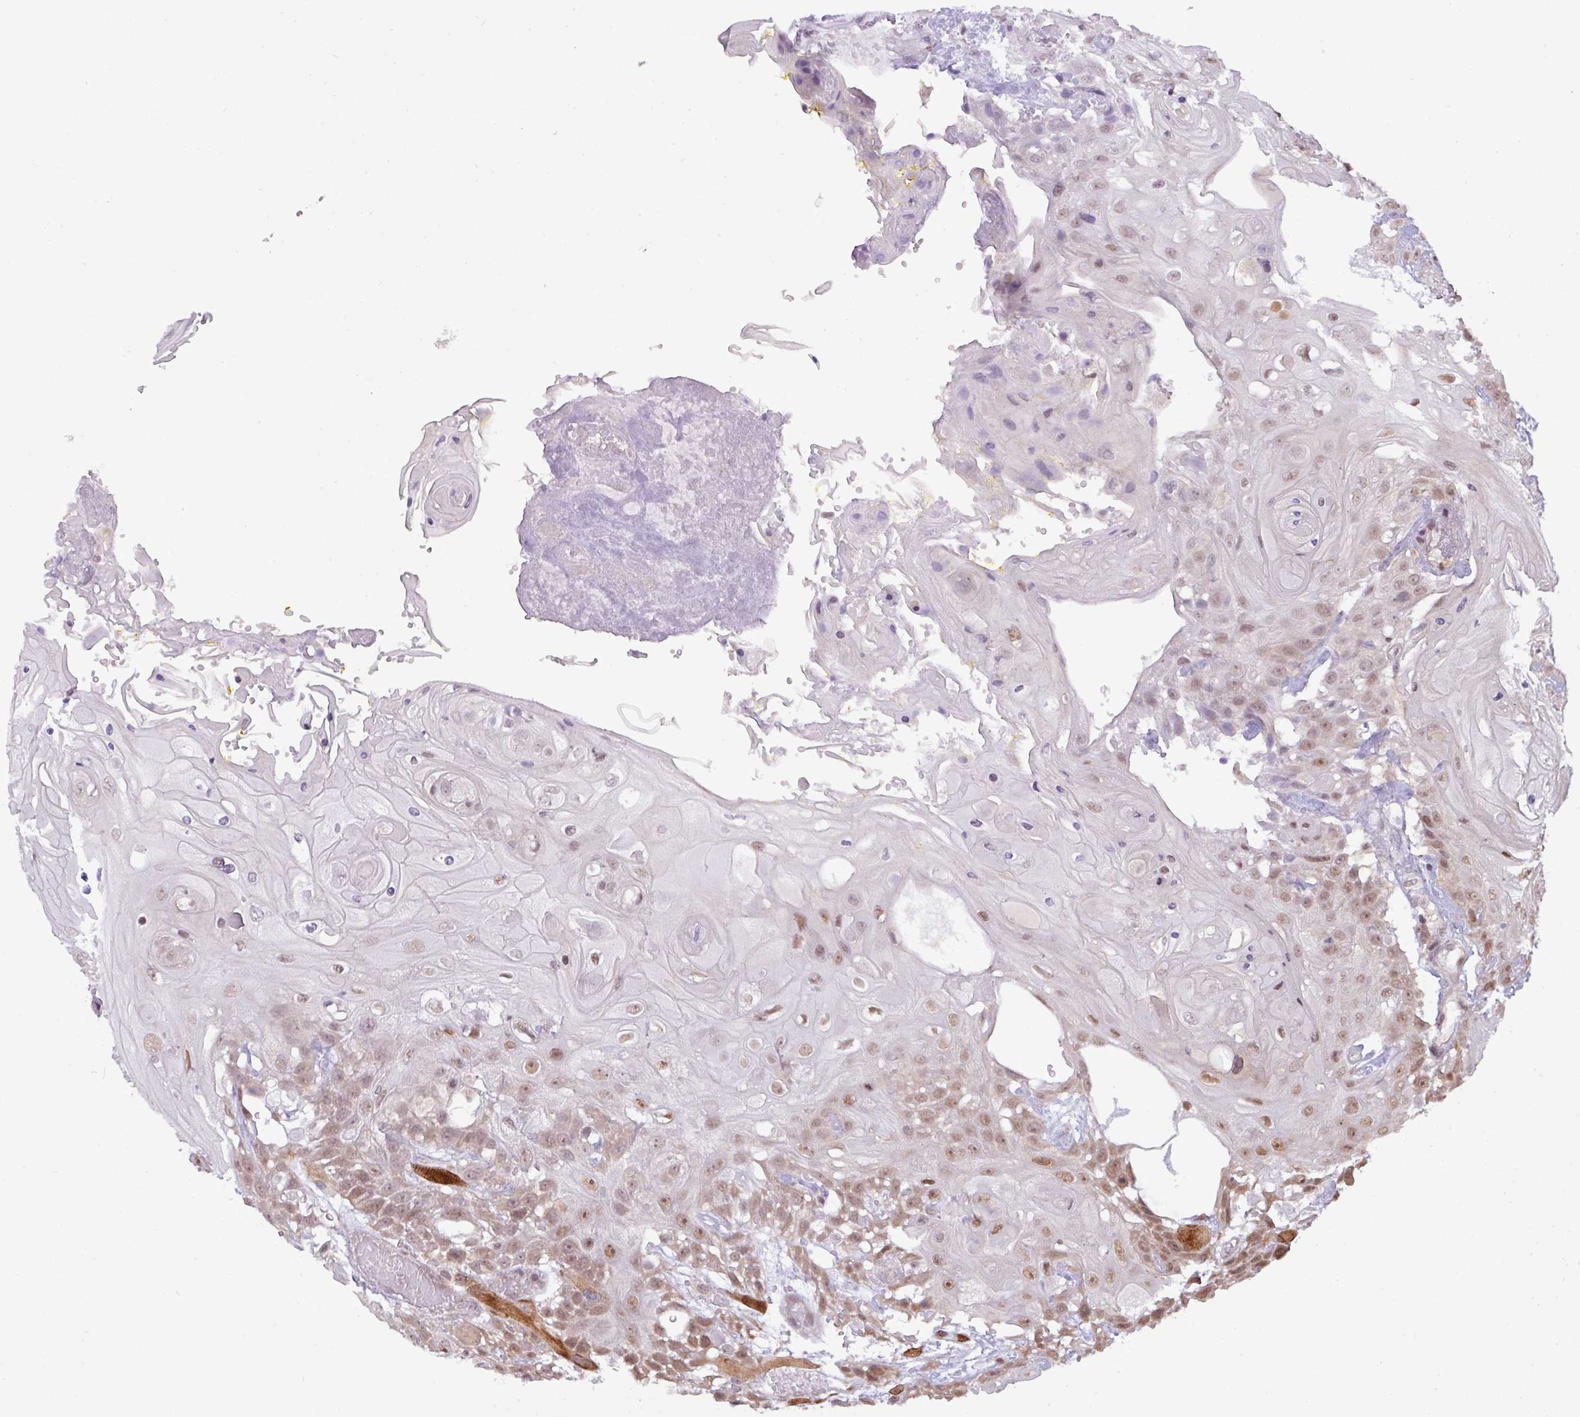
{"staining": {"intensity": "weak", "quantity": "25%-75%", "location": "nuclear"}, "tissue": "head and neck cancer", "cell_type": "Tumor cells", "image_type": "cancer", "snomed": [{"axis": "morphology", "description": "Squamous cell carcinoma, NOS"}, {"axis": "topography", "description": "Head-Neck"}], "caption": "There is low levels of weak nuclear expression in tumor cells of head and neck cancer, as demonstrated by immunohistochemical staining (brown color).", "gene": "RIPPLY1", "patient": {"sex": "female", "age": 43}}